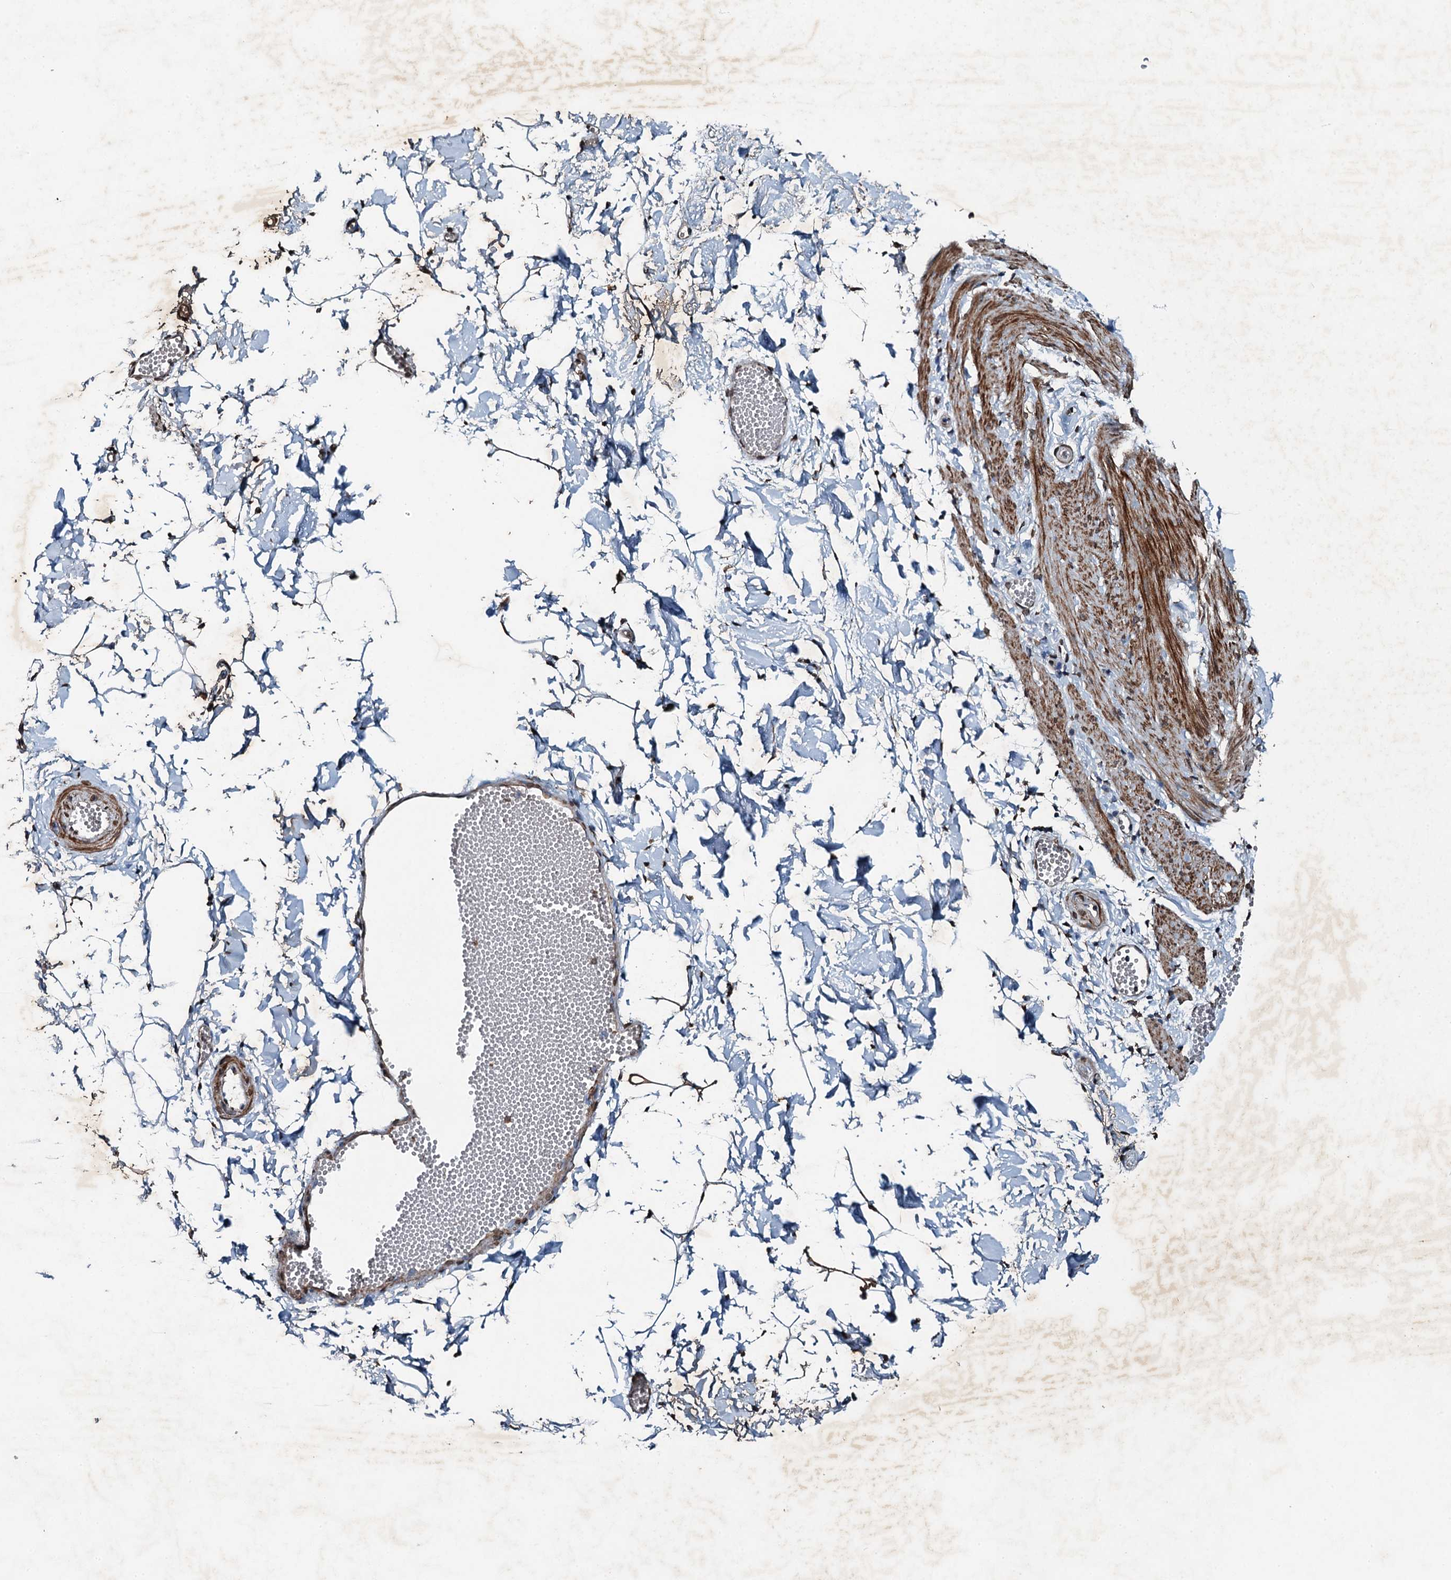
{"staining": {"intensity": "weak", "quantity": "<25%", "location": "cytoplasmic/membranous"}, "tissue": "adipose tissue", "cell_type": "Adipocytes", "image_type": "normal", "snomed": [{"axis": "morphology", "description": "Normal tissue, NOS"}, {"axis": "topography", "description": "Gallbladder"}, {"axis": "topography", "description": "Peripheral nerve tissue"}], "caption": "The immunohistochemistry histopathology image has no significant expression in adipocytes of adipose tissue. Nuclei are stained in blue.", "gene": "TCTN1", "patient": {"sex": "male", "age": 38}}